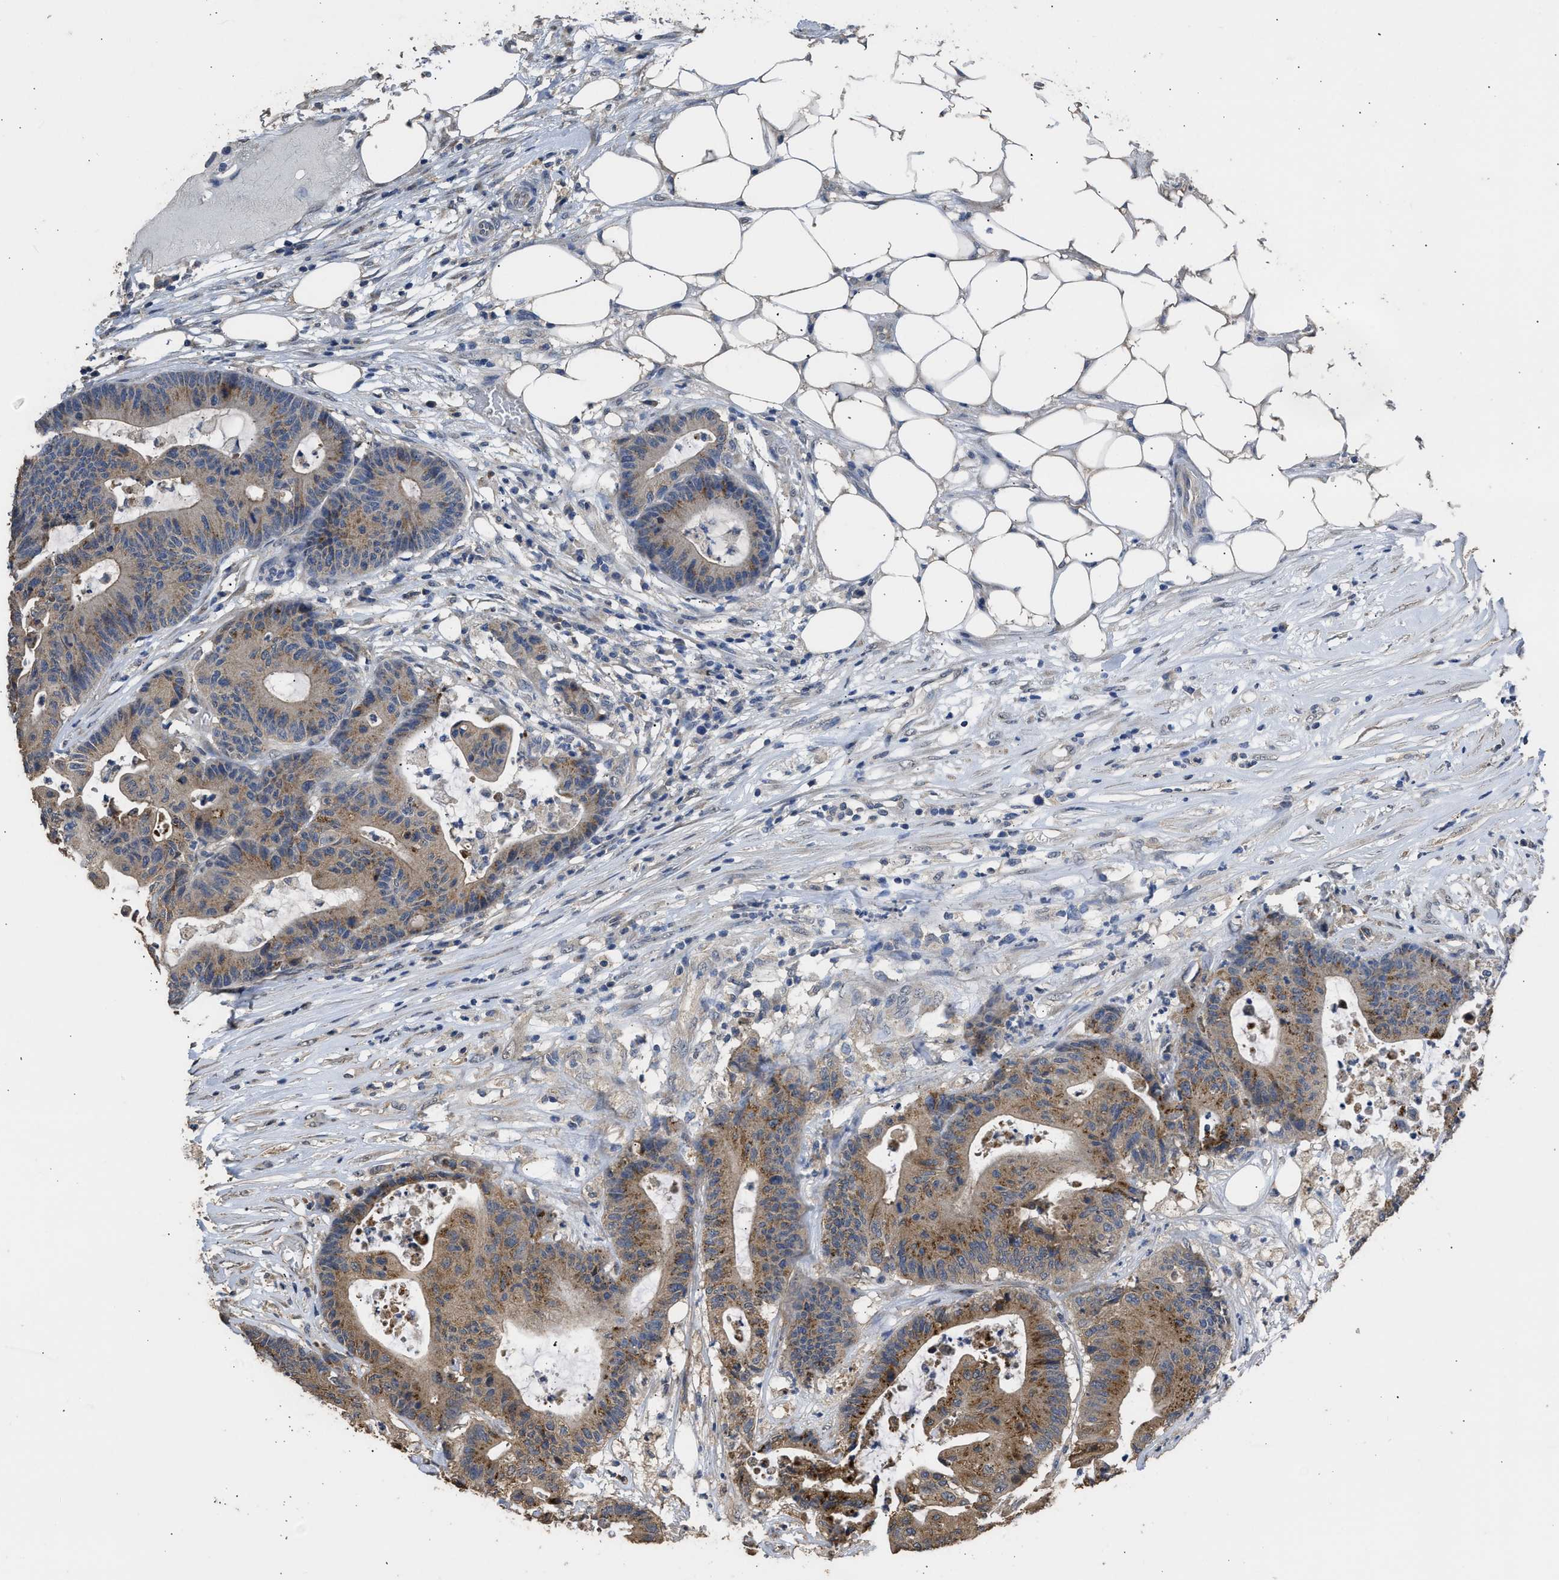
{"staining": {"intensity": "moderate", "quantity": ">75%", "location": "cytoplasmic/membranous"}, "tissue": "colorectal cancer", "cell_type": "Tumor cells", "image_type": "cancer", "snomed": [{"axis": "morphology", "description": "Adenocarcinoma, NOS"}, {"axis": "topography", "description": "Colon"}], "caption": "Adenocarcinoma (colorectal) stained for a protein displays moderate cytoplasmic/membranous positivity in tumor cells.", "gene": "SPINT2", "patient": {"sex": "female", "age": 84}}